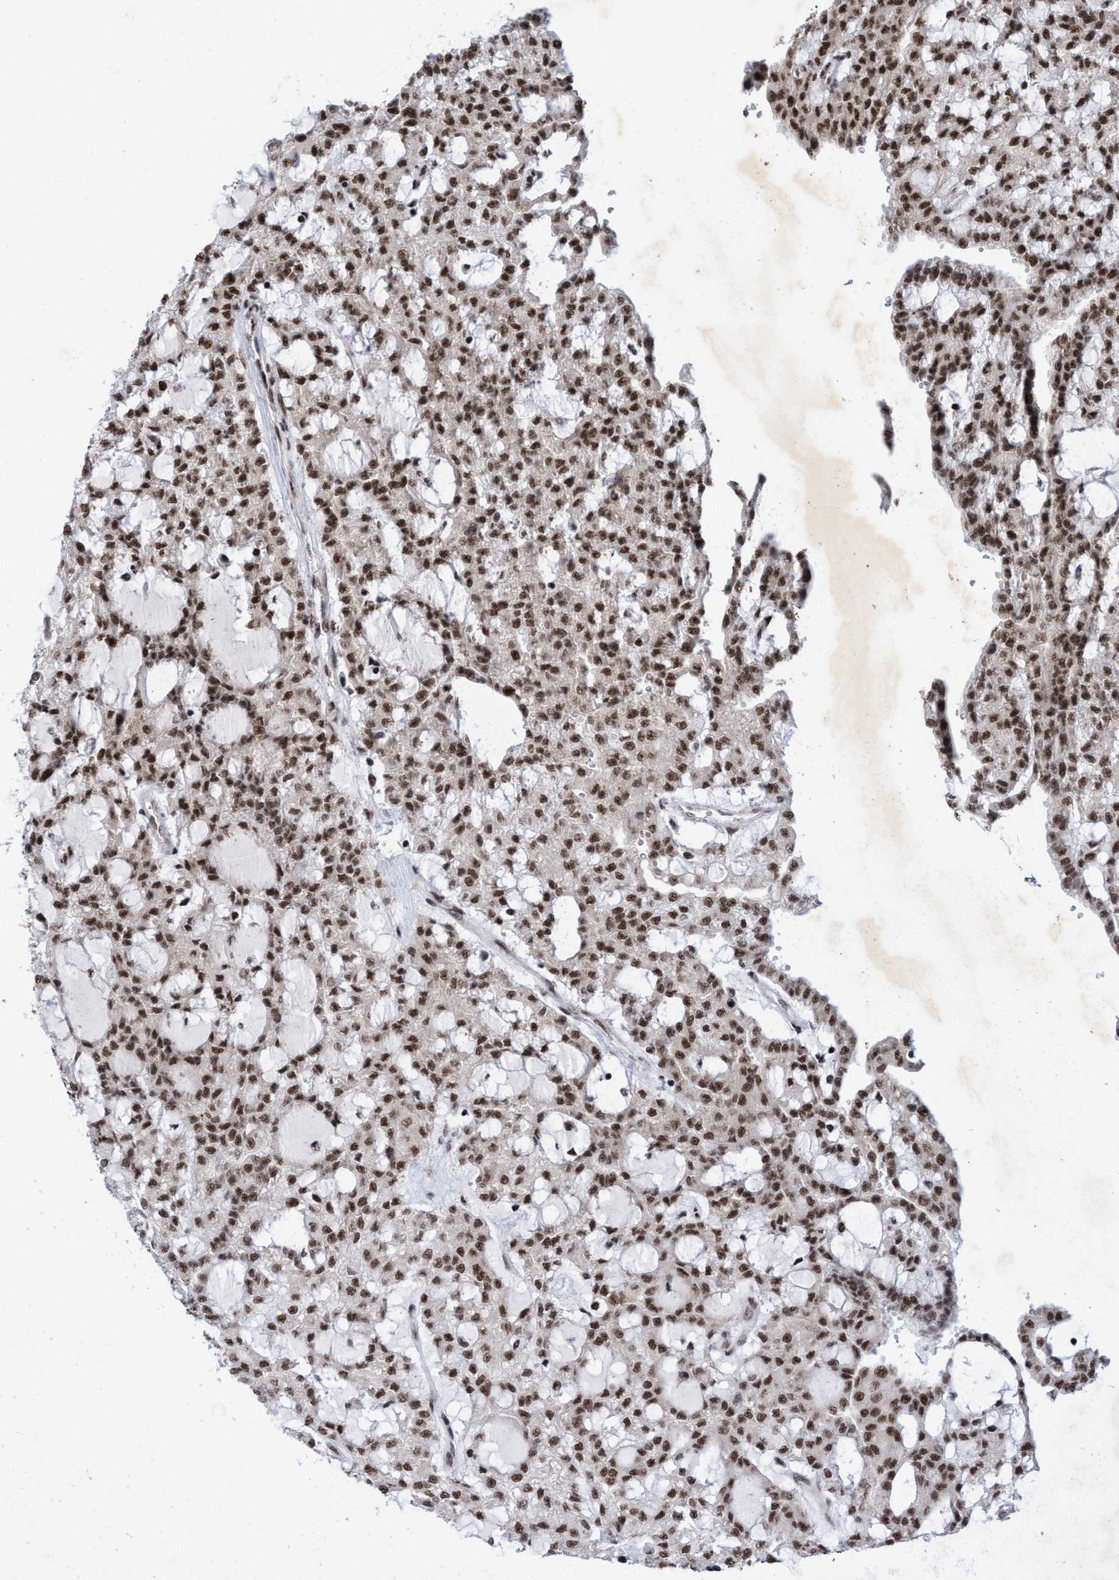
{"staining": {"intensity": "strong", "quantity": ">75%", "location": "nuclear"}, "tissue": "renal cancer", "cell_type": "Tumor cells", "image_type": "cancer", "snomed": [{"axis": "morphology", "description": "Adenocarcinoma, NOS"}, {"axis": "topography", "description": "Kidney"}], "caption": "IHC photomicrograph of neoplastic tissue: adenocarcinoma (renal) stained using immunohistochemistry (IHC) exhibits high levels of strong protein expression localized specifically in the nuclear of tumor cells, appearing as a nuclear brown color.", "gene": "GLT6D1", "patient": {"sex": "male", "age": 63}}